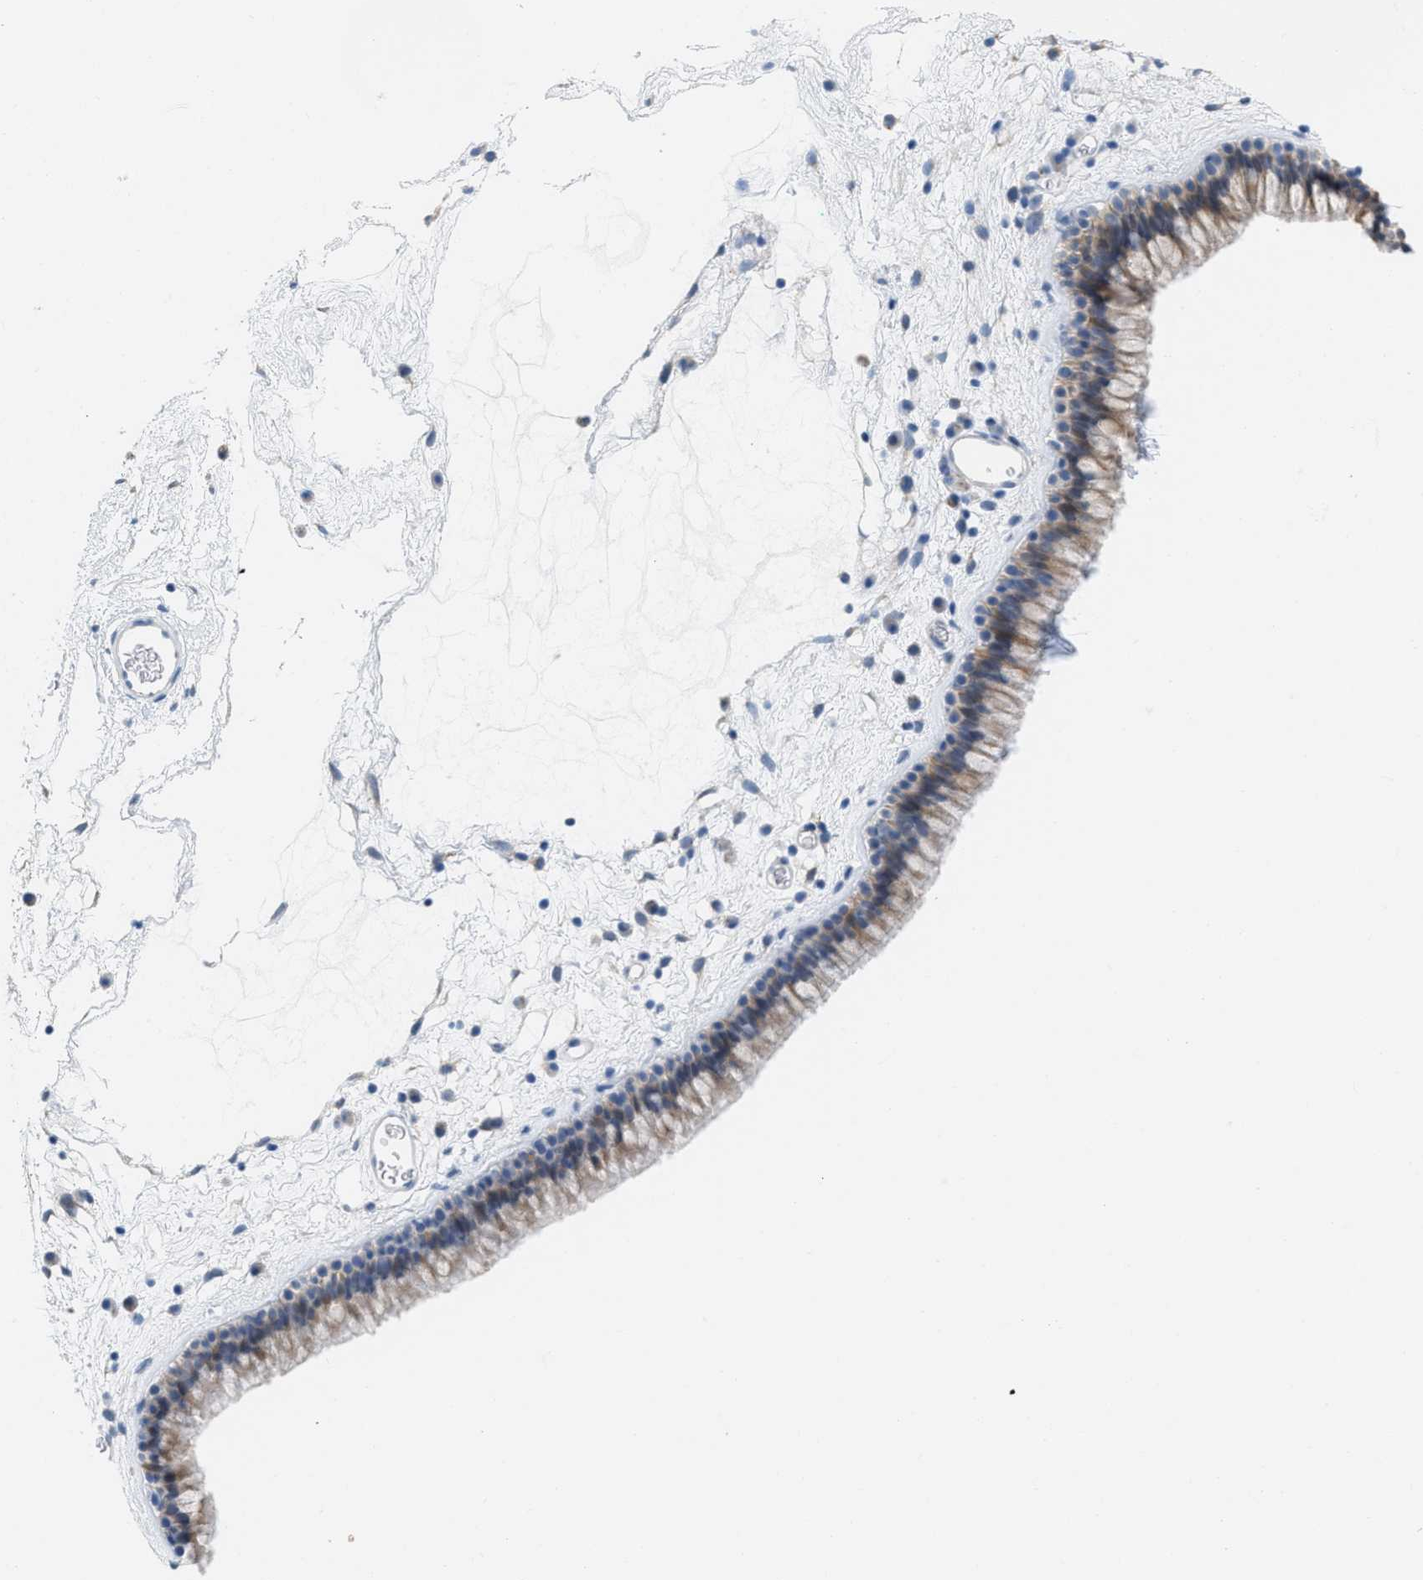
{"staining": {"intensity": "weak", "quantity": ">75%", "location": "cytoplasmic/membranous"}, "tissue": "nasopharynx", "cell_type": "Respiratory epithelial cells", "image_type": "normal", "snomed": [{"axis": "morphology", "description": "Normal tissue, NOS"}, {"axis": "morphology", "description": "Inflammation, NOS"}, {"axis": "topography", "description": "Nasopharynx"}], "caption": "Weak cytoplasmic/membranous protein staining is present in approximately >75% of respiratory epithelial cells in nasopharynx.", "gene": "CSTB", "patient": {"sex": "male", "age": 48}}